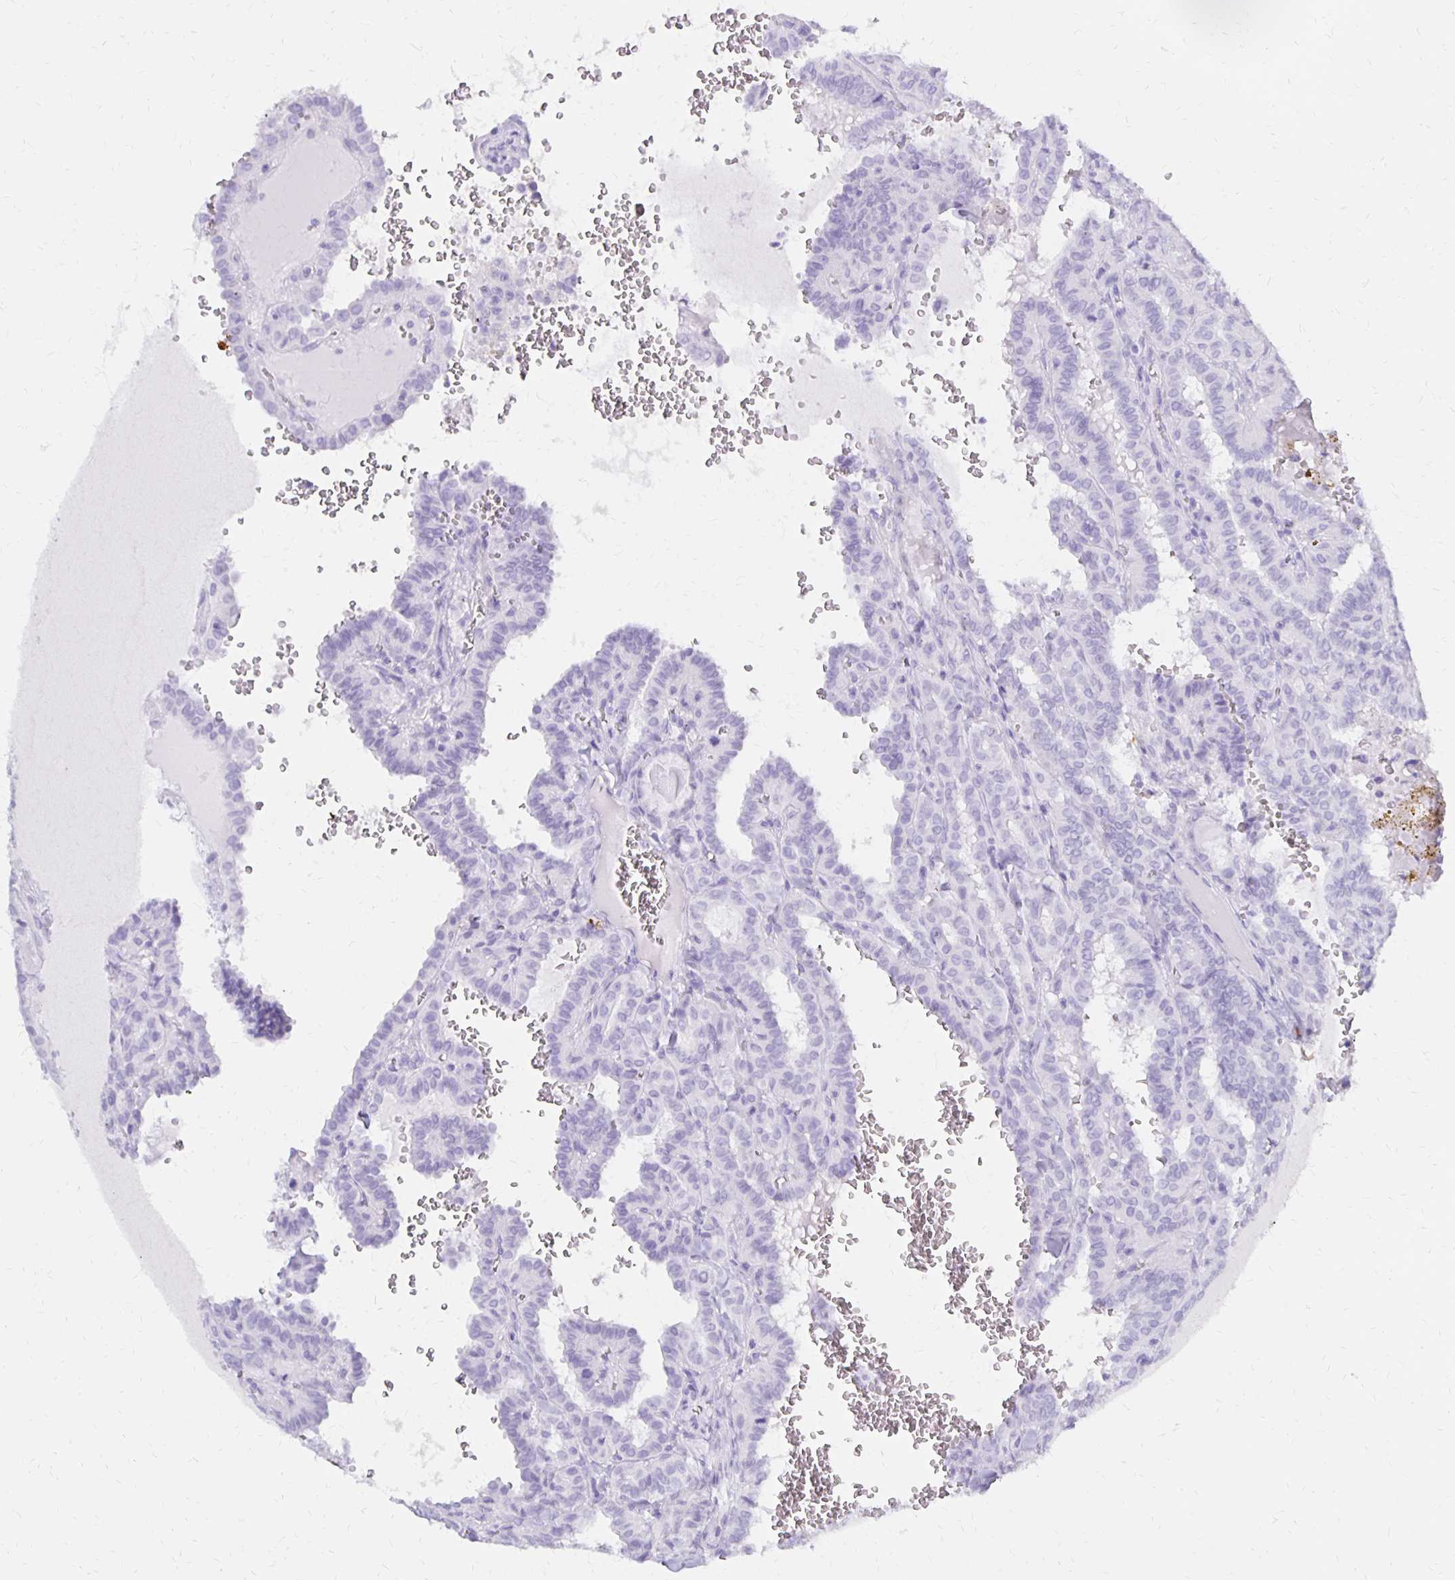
{"staining": {"intensity": "negative", "quantity": "none", "location": "none"}, "tissue": "thyroid cancer", "cell_type": "Tumor cells", "image_type": "cancer", "snomed": [{"axis": "morphology", "description": "Papillary adenocarcinoma, NOS"}, {"axis": "topography", "description": "Thyroid gland"}], "caption": "High magnification brightfield microscopy of thyroid cancer (papillary adenocarcinoma) stained with DAB (brown) and counterstained with hematoxylin (blue): tumor cells show no significant staining. The staining was performed using DAB (3,3'-diaminobenzidine) to visualize the protein expression in brown, while the nuclei were stained in blue with hematoxylin (Magnification: 20x).", "gene": "FNTB", "patient": {"sex": "female", "age": 21}}